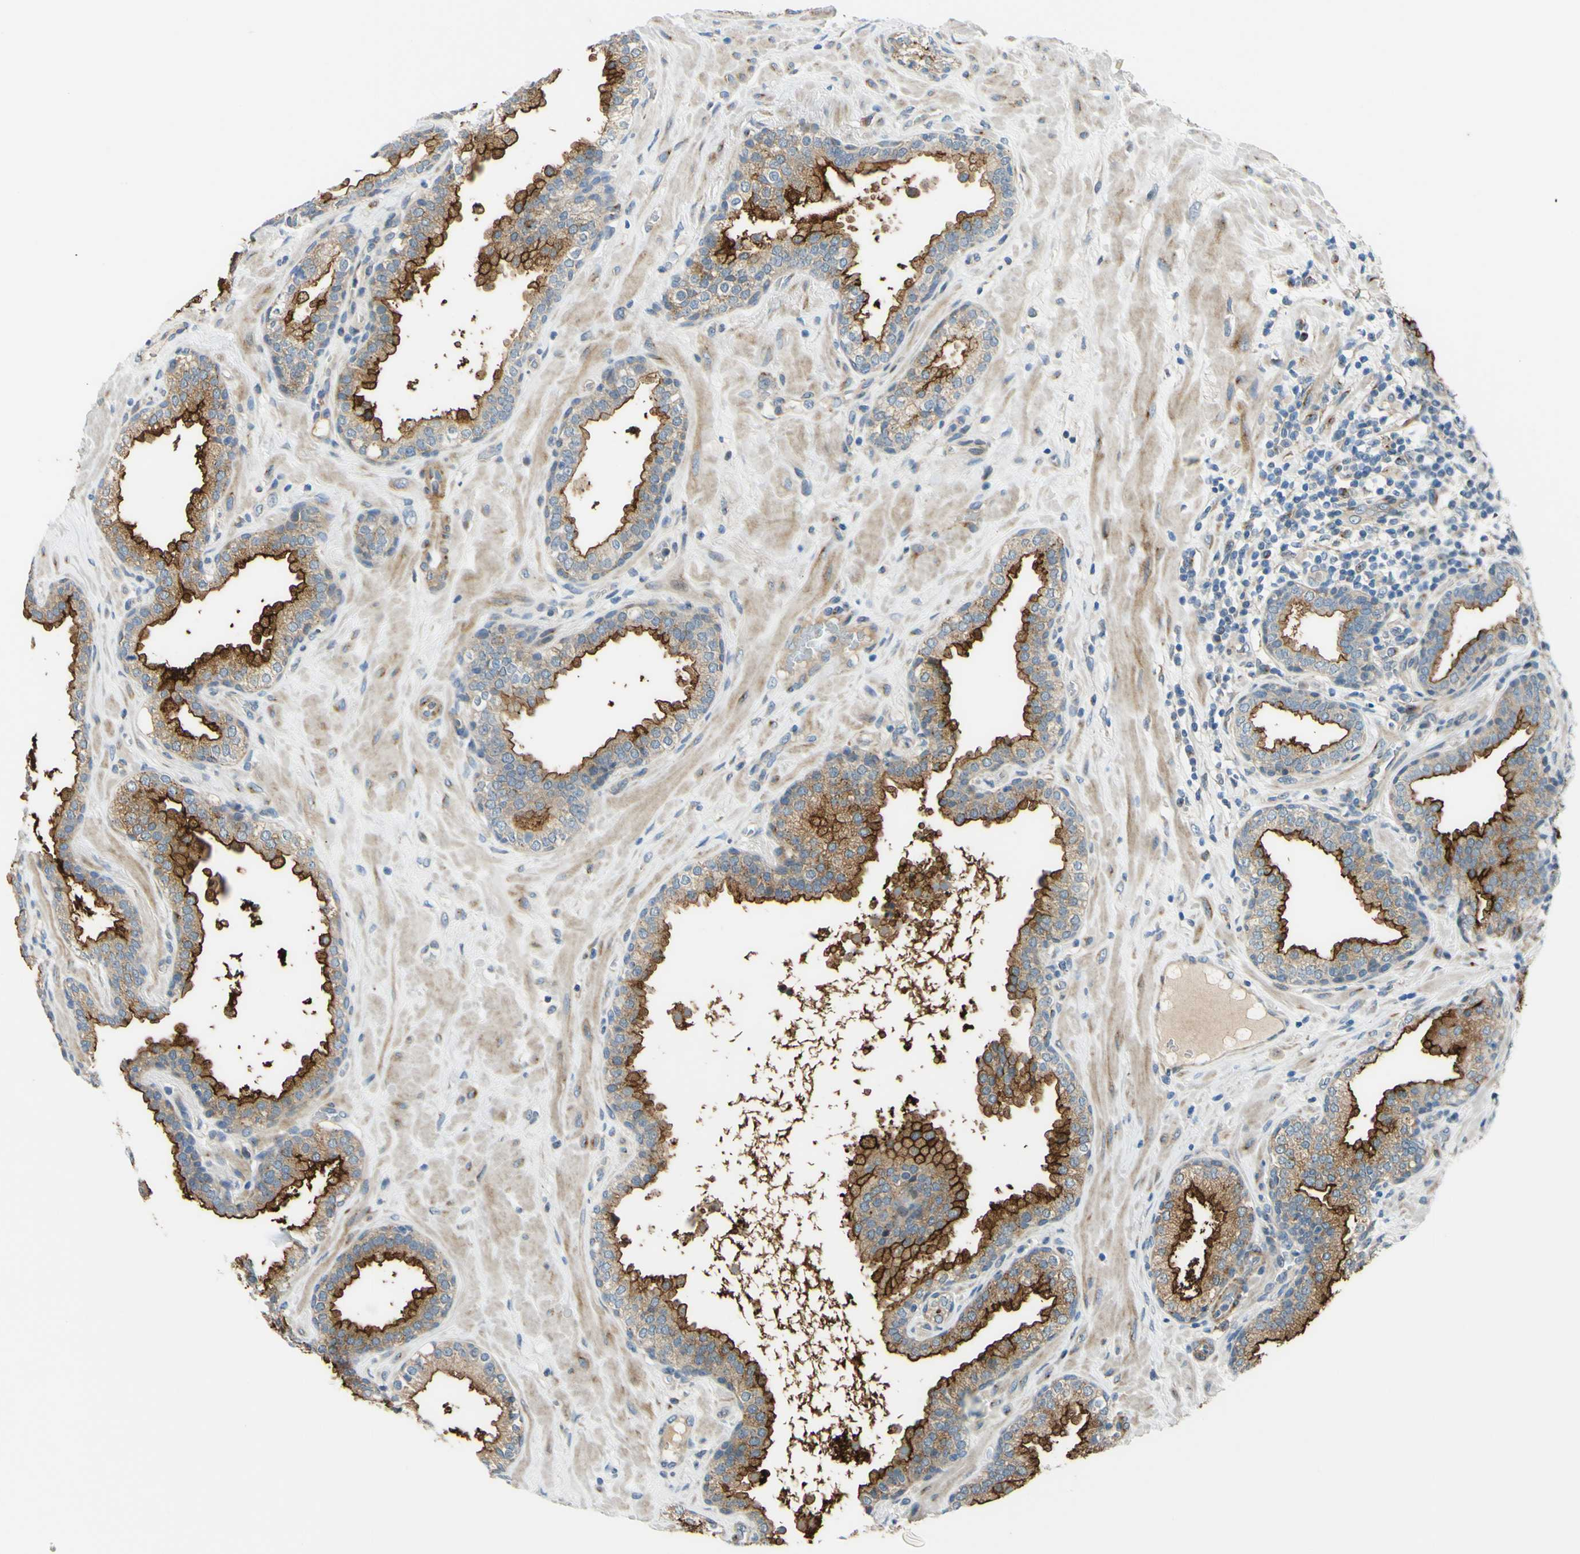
{"staining": {"intensity": "moderate", "quantity": ">75%", "location": "cytoplasmic/membranous"}, "tissue": "prostate", "cell_type": "Glandular cells", "image_type": "normal", "snomed": [{"axis": "morphology", "description": "Normal tissue, NOS"}, {"axis": "topography", "description": "Prostate"}], "caption": "High-power microscopy captured an immunohistochemistry (IHC) image of normal prostate, revealing moderate cytoplasmic/membranous positivity in approximately >75% of glandular cells. Using DAB (3,3'-diaminobenzidine) (brown) and hematoxylin (blue) stains, captured at high magnification using brightfield microscopy.", "gene": "ARHGAP1", "patient": {"sex": "male", "age": 51}}